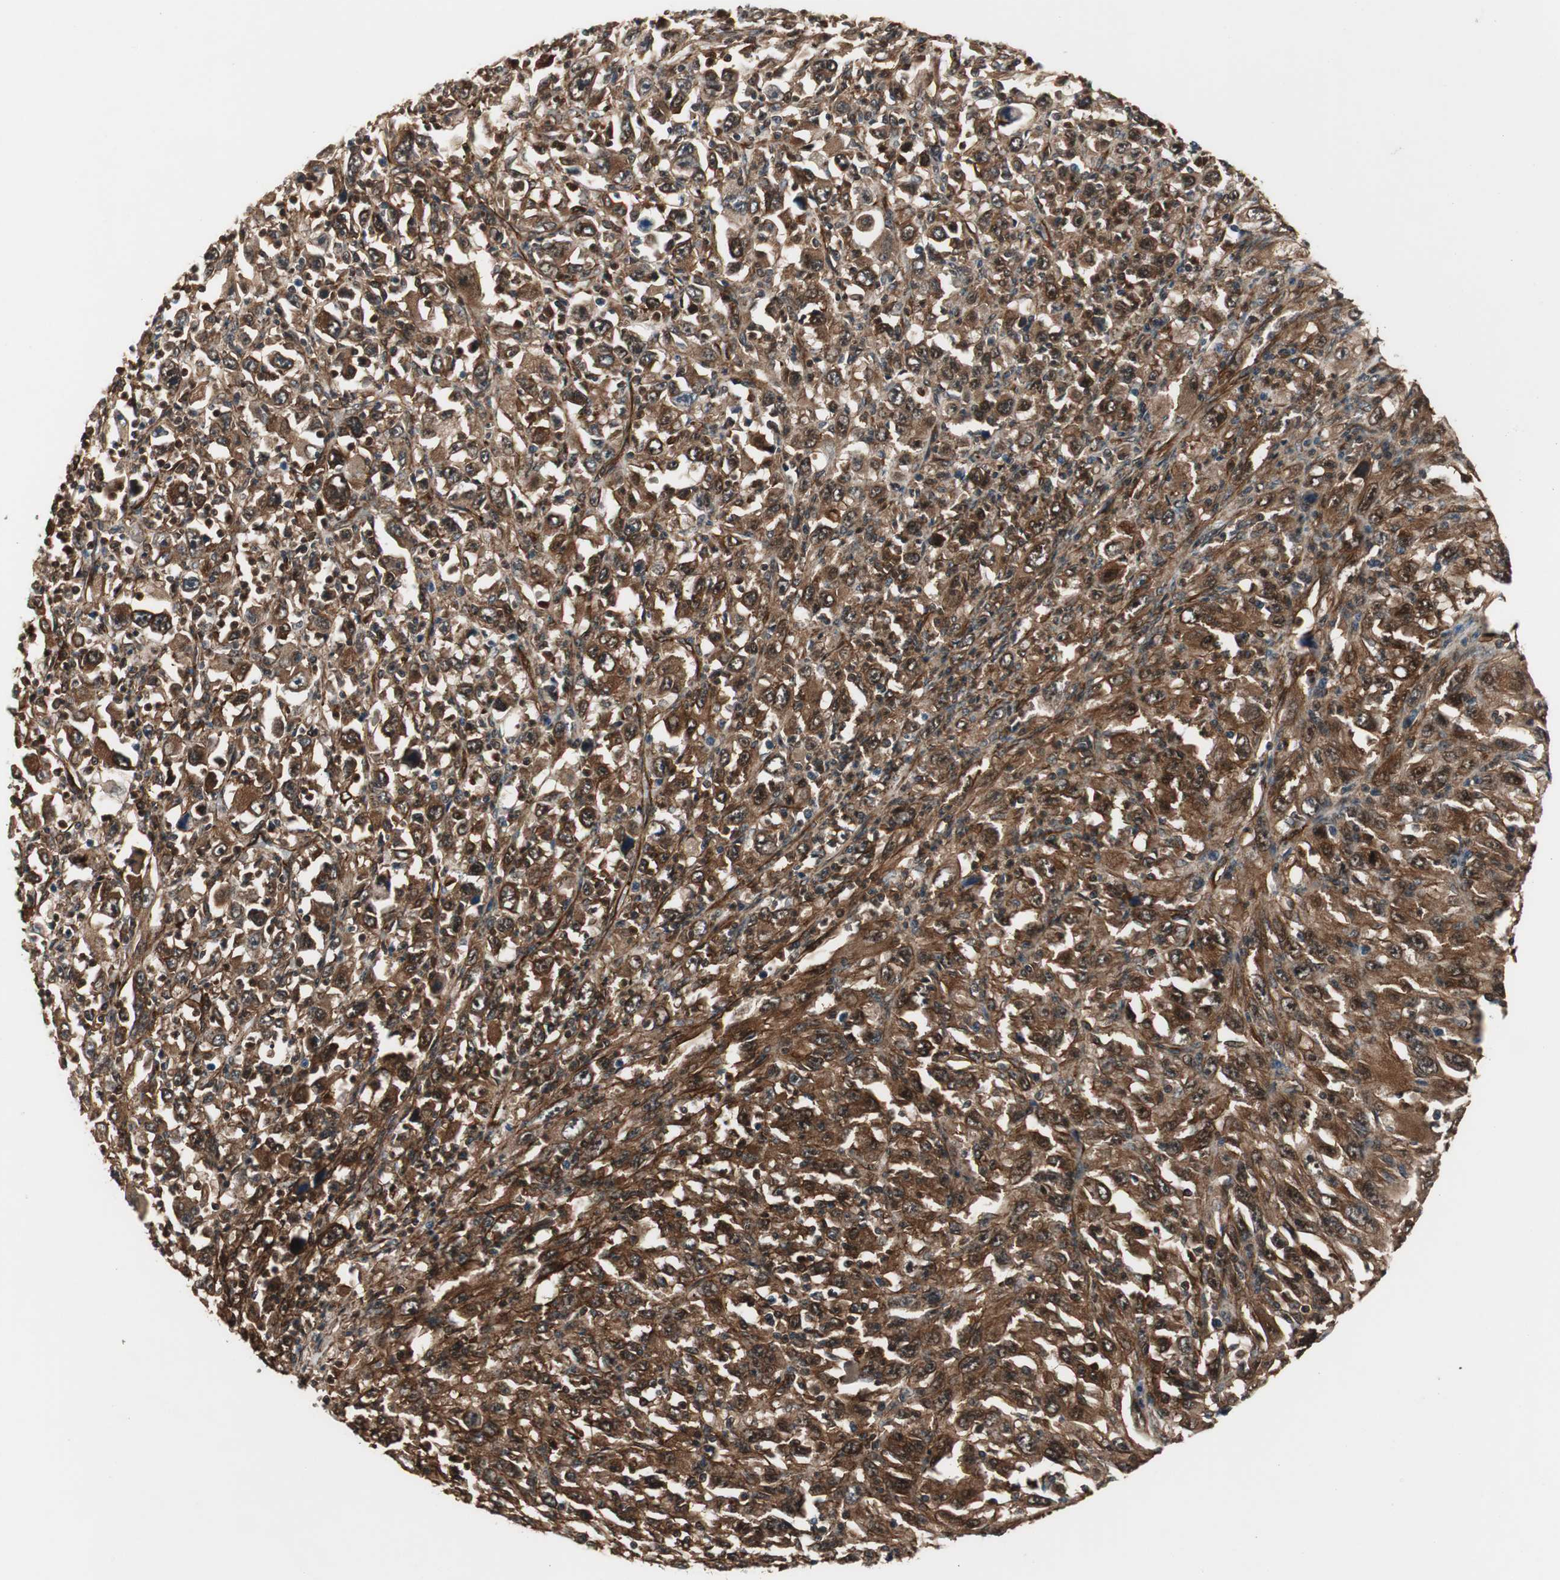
{"staining": {"intensity": "strong", "quantity": ">75%", "location": "cytoplasmic/membranous"}, "tissue": "melanoma", "cell_type": "Tumor cells", "image_type": "cancer", "snomed": [{"axis": "morphology", "description": "Malignant melanoma, Metastatic site"}, {"axis": "topography", "description": "Skin"}], "caption": "High-magnification brightfield microscopy of melanoma stained with DAB (brown) and counterstained with hematoxylin (blue). tumor cells exhibit strong cytoplasmic/membranous expression is seen in about>75% of cells.", "gene": "PTPN11", "patient": {"sex": "female", "age": 56}}